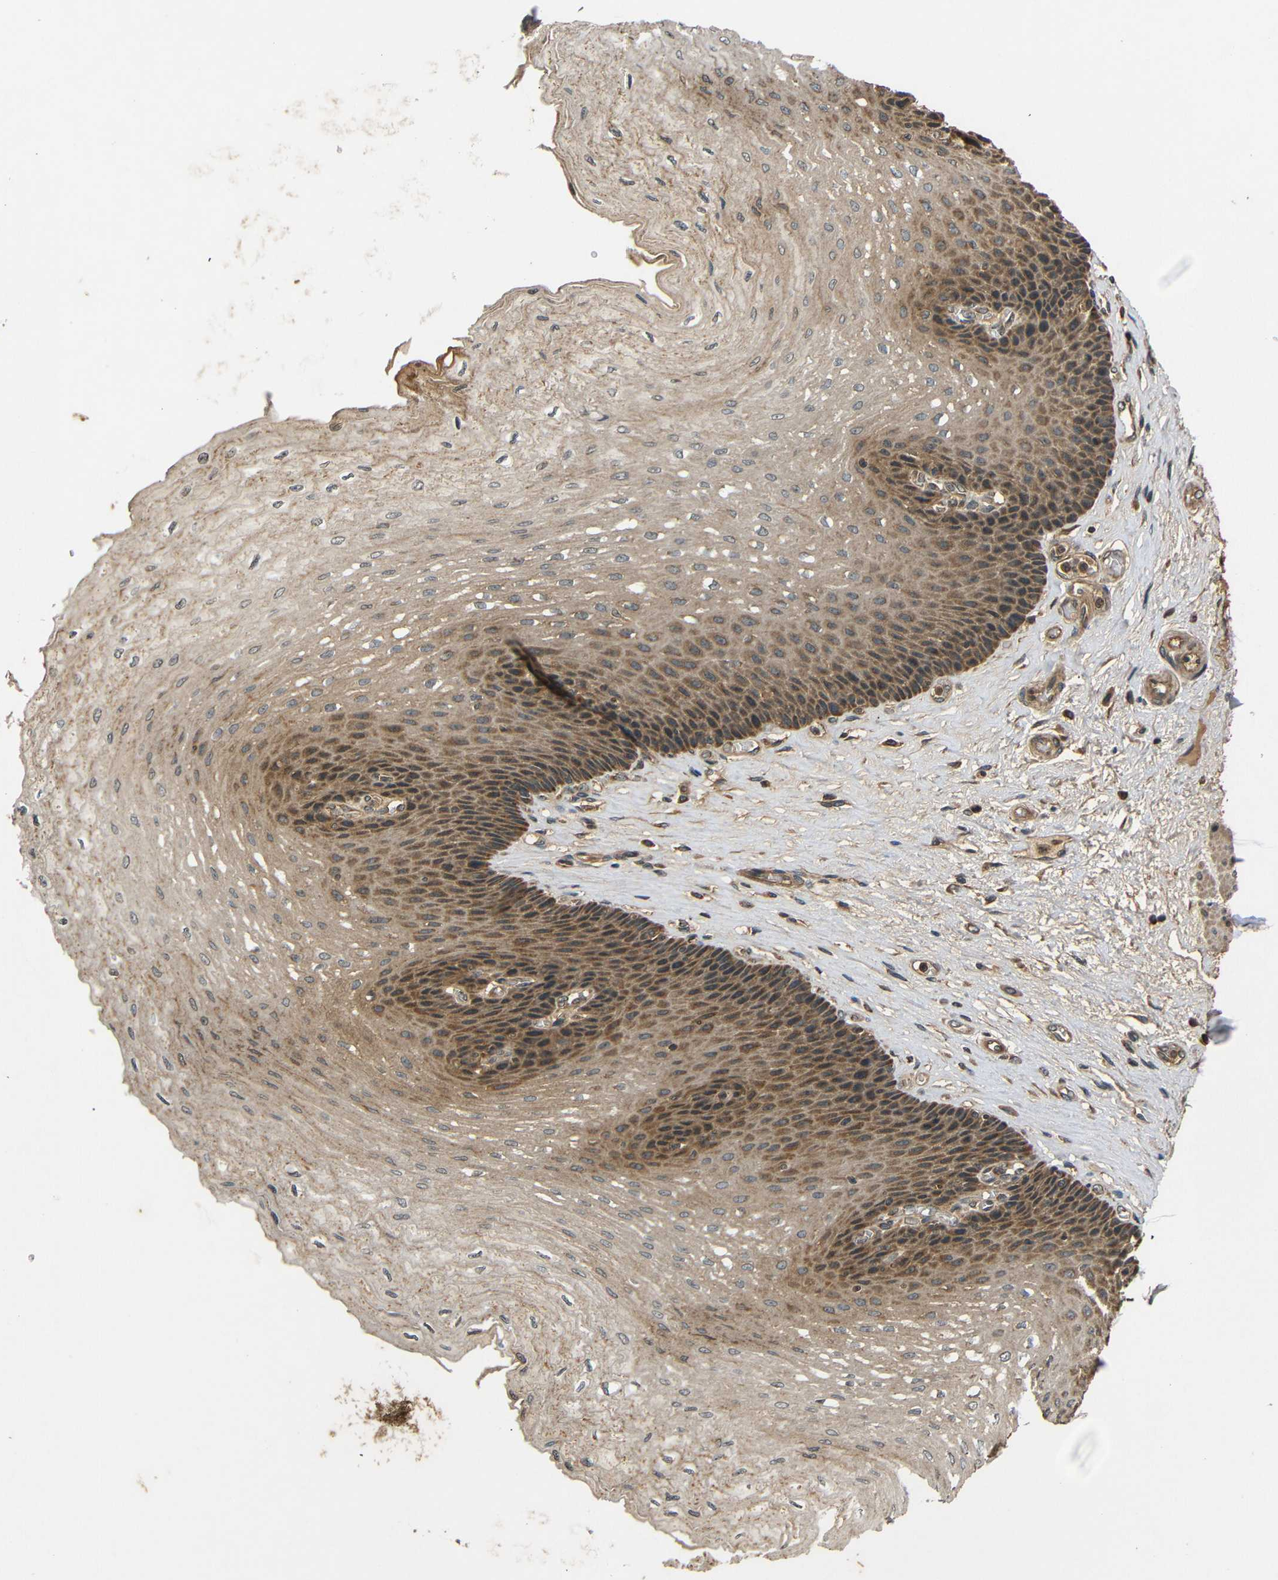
{"staining": {"intensity": "moderate", "quantity": ">75%", "location": "cytoplasmic/membranous"}, "tissue": "esophagus", "cell_type": "Squamous epithelial cells", "image_type": "normal", "snomed": [{"axis": "morphology", "description": "Normal tissue, NOS"}, {"axis": "topography", "description": "Esophagus"}], "caption": "An image of esophagus stained for a protein shows moderate cytoplasmic/membranous brown staining in squamous epithelial cells. The staining was performed using DAB to visualize the protein expression in brown, while the nuclei were stained in blue with hematoxylin (Magnification: 20x).", "gene": "TANK", "patient": {"sex": "female", "age": 72}}